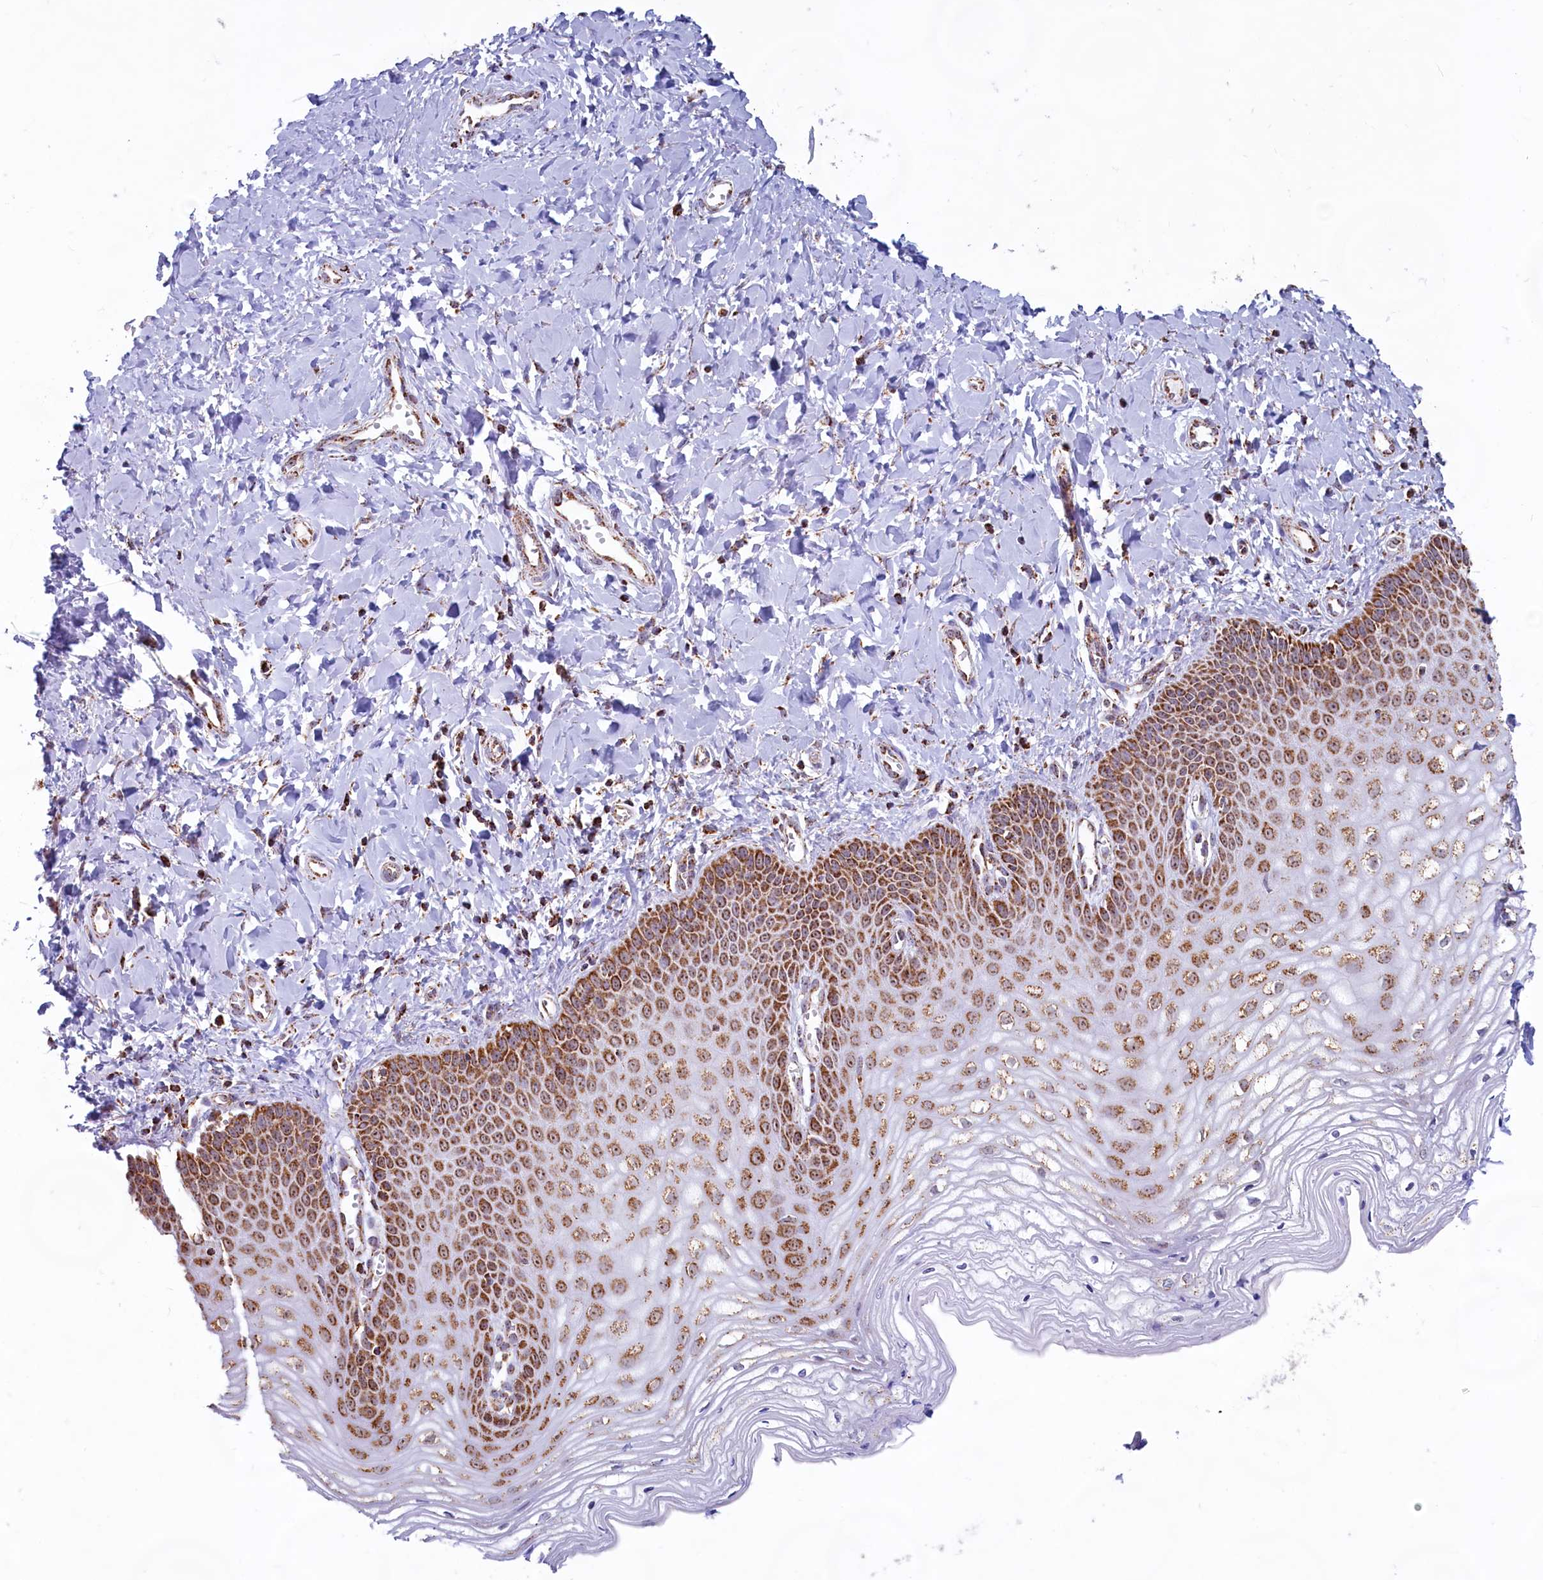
{"staining": {"intensity": "strong", "quantity": ">75%", "location": "cytoplasmic/membranous"}, "tissue": "vagina", "cell_type": "Squamous epithelial cells", "image_type": "normal", "snomed": [{"axis": "morphology", "description": "Normal tissue, NOS"}, {"axis": "topography", "description": "Vagina"}, {"axis": "topography", "description": "Cervix"}], "caption": "Protein expression analysis of benign human vagina reveals strong cytoplasmic/membranous positivity in approximately >75% of squamous epithelial cells.", "gene": "C1D", "patient": {"sex": "female", "age": 40}}